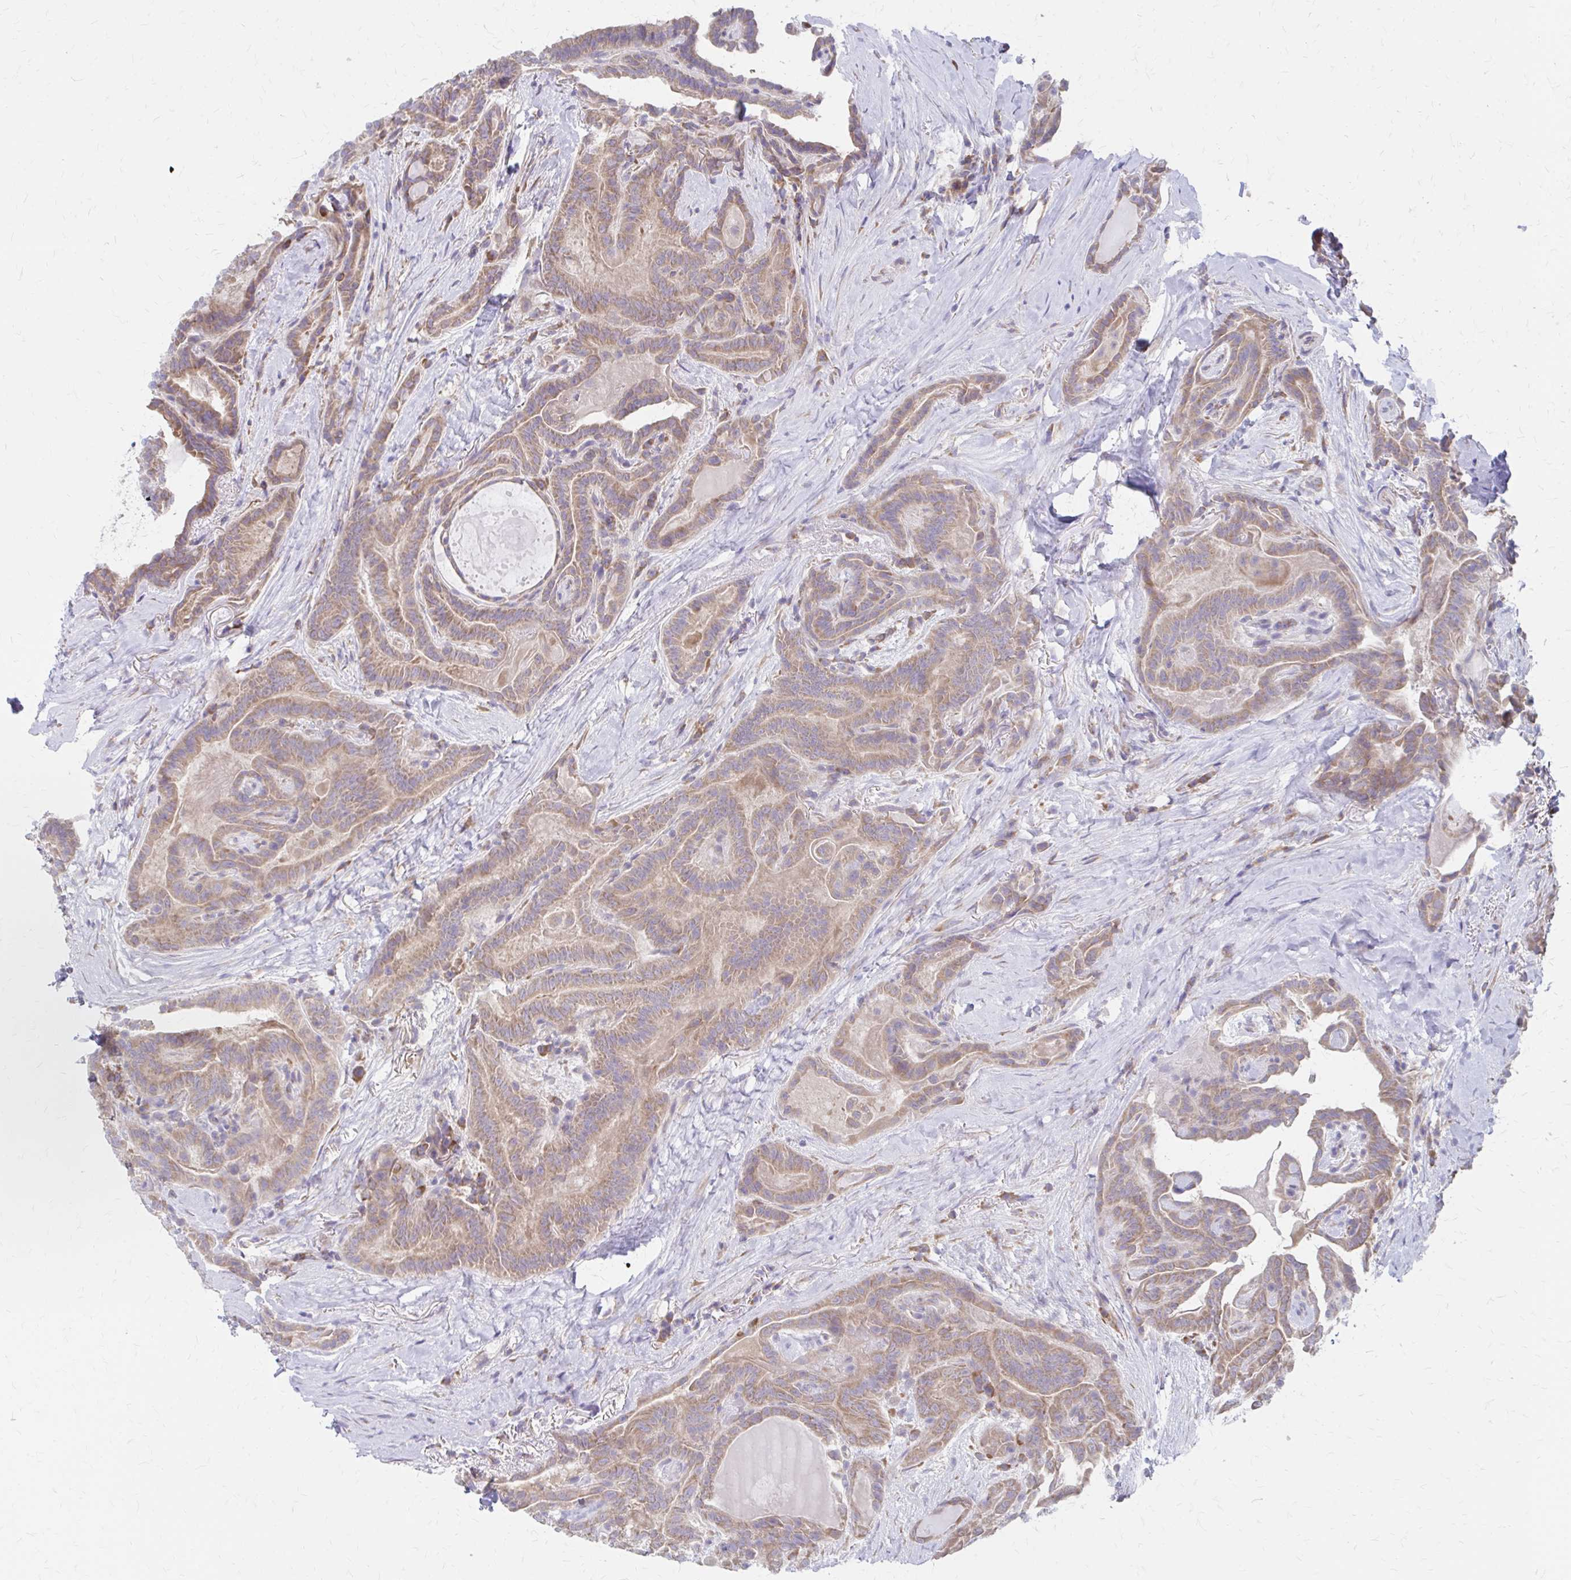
{"staining": {"intensity": "moderate", "quantity": ">75%", "location": "cytoplasmic/membranous"}, "tissue": "thyroid cancer", "cell_type": "Tumor cells", "image_type": "cancer", "snomed": [{"axis": "morphology", "description": "Papillary adenocarcinoma, NOS"}, {"axis": "topography", "description": "Thyroid gland"}], "caption": "Thyroid papillary adenocarcinoma tissue shows moderate cytoplasmic/membranous staining in approximately >75% of tumor cells, visualized by immunohistochemistry. The protein of interest is stained brown, and the nuclei are stained in blue (DAB IHC with brightfield microscopy, high magnification).", "gene": "RPL27A", "patient": {"sex": "female", "age": 61}}